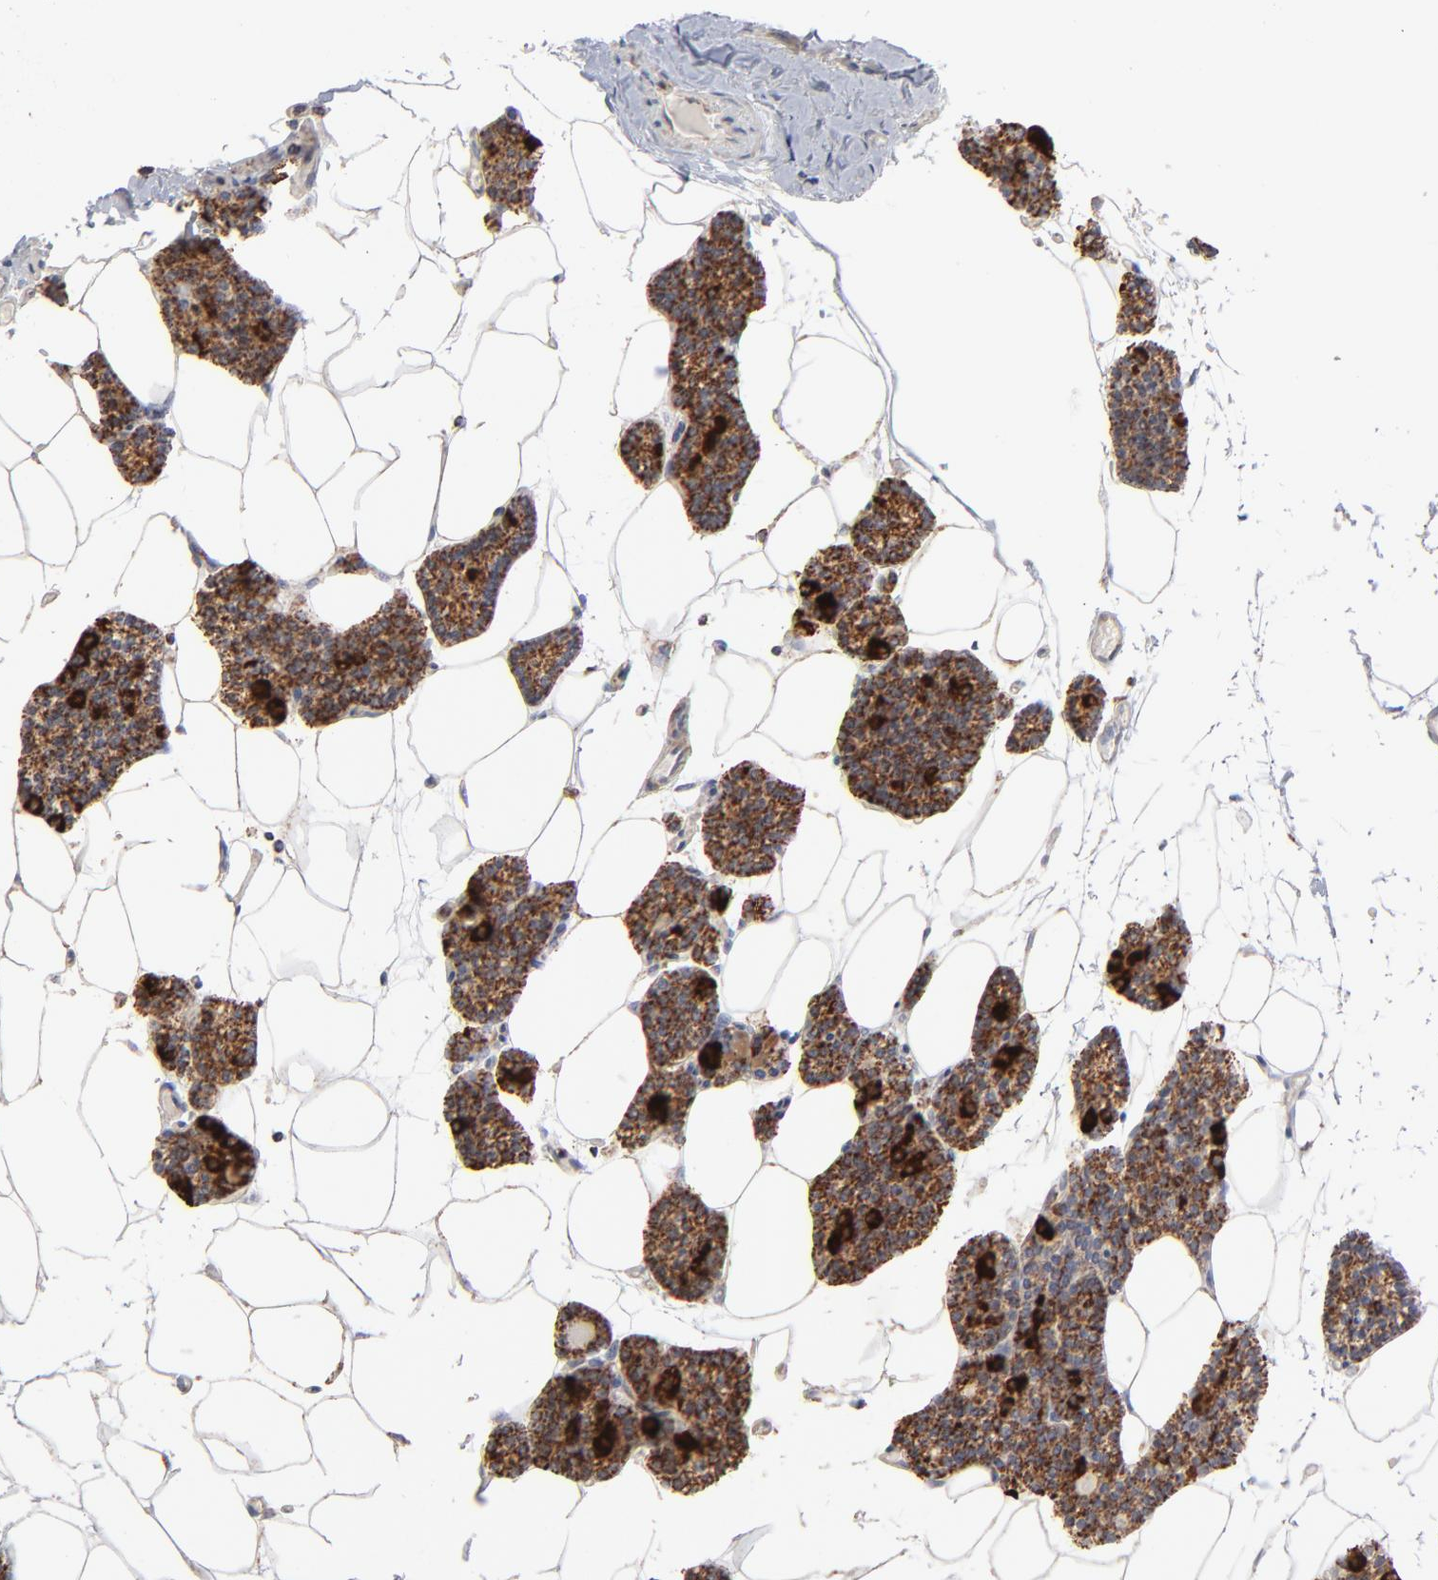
{"staining": {"intensity": "strong", "quantity": ">75%", "location": "cytoplasmic/membranous"}, "tissue": "parathyroid gland", "cell_type": "Glandular cells", "image_type": "normal", "snomed": [{"axis": "morphology", "description": "Normal tissue, NOS"}, {"axis": "topography", "description": "Parathyroid gland"}], "caption": "A high amount of strong cytoplasmic/membranous staining is seen in approximately >75% of glandular cells in benign parathyroid gland. (DAB IHC with brightfield microscopy, high magnification).", "gene": "ASB3", "patient": {"sex": "female", "age": 66}}